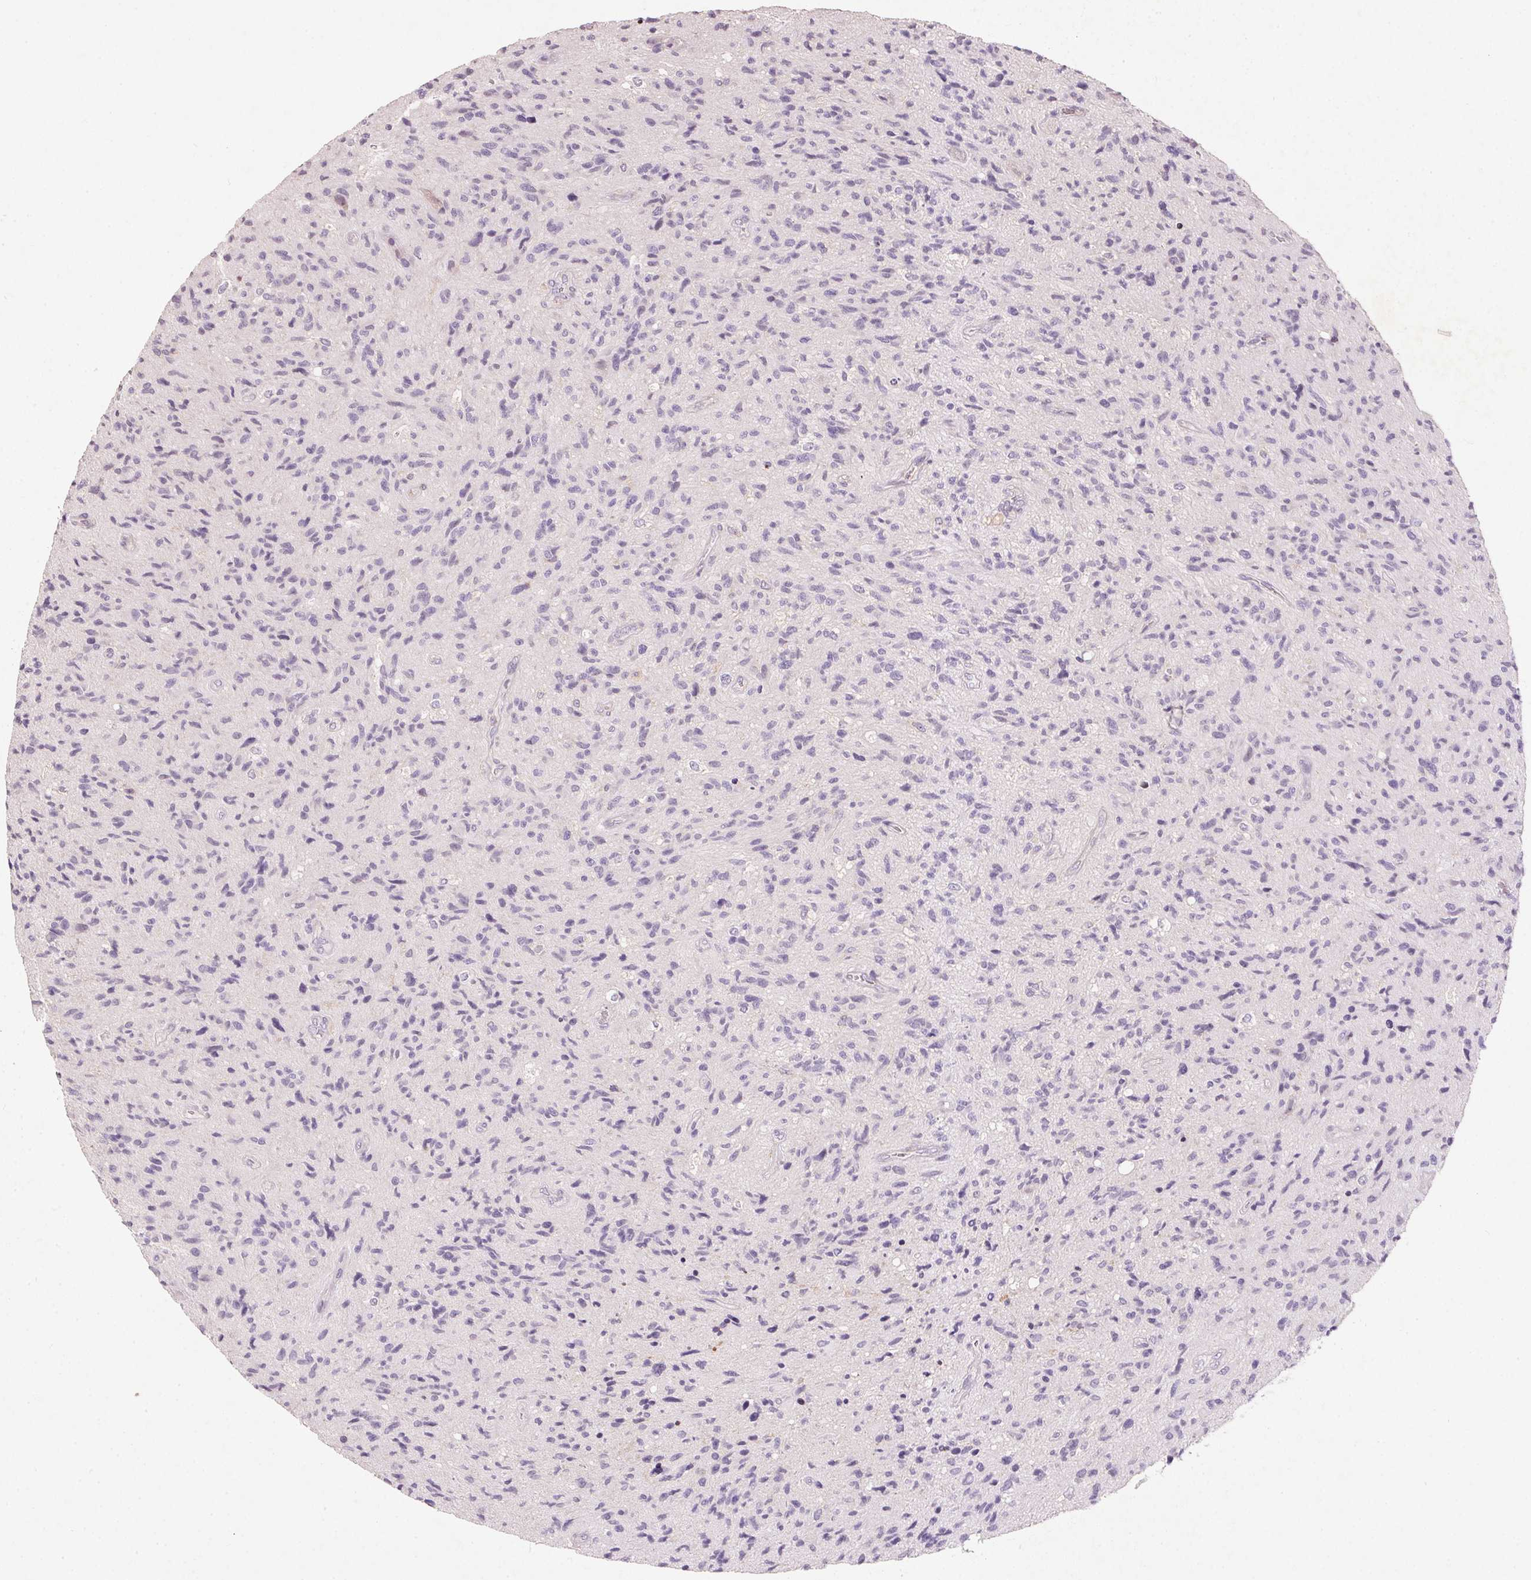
{"staining": {"intensity": "negative", "quantity": "none", "location": "none"}, "tissue": "glioma", "cell_type": "Tumor cells", "image_type": "cancer", "snomed": [{"axis": "morphology", "description": "Glioma, malignant, High grade"}, {"axis": "topography", "description": "Brain"}], "caption": "Tumor cells are negative for protein expression in human malignant high-grade glioma. (Stains: DAB (3,3'-diaminobenzidine) immunohistochemistry with hematoxylin counter stain, Microscopy: brightfield microscopy at high magnification).", "gene": "KCNK15", "patient": {"sex": "male", "age": 54}}